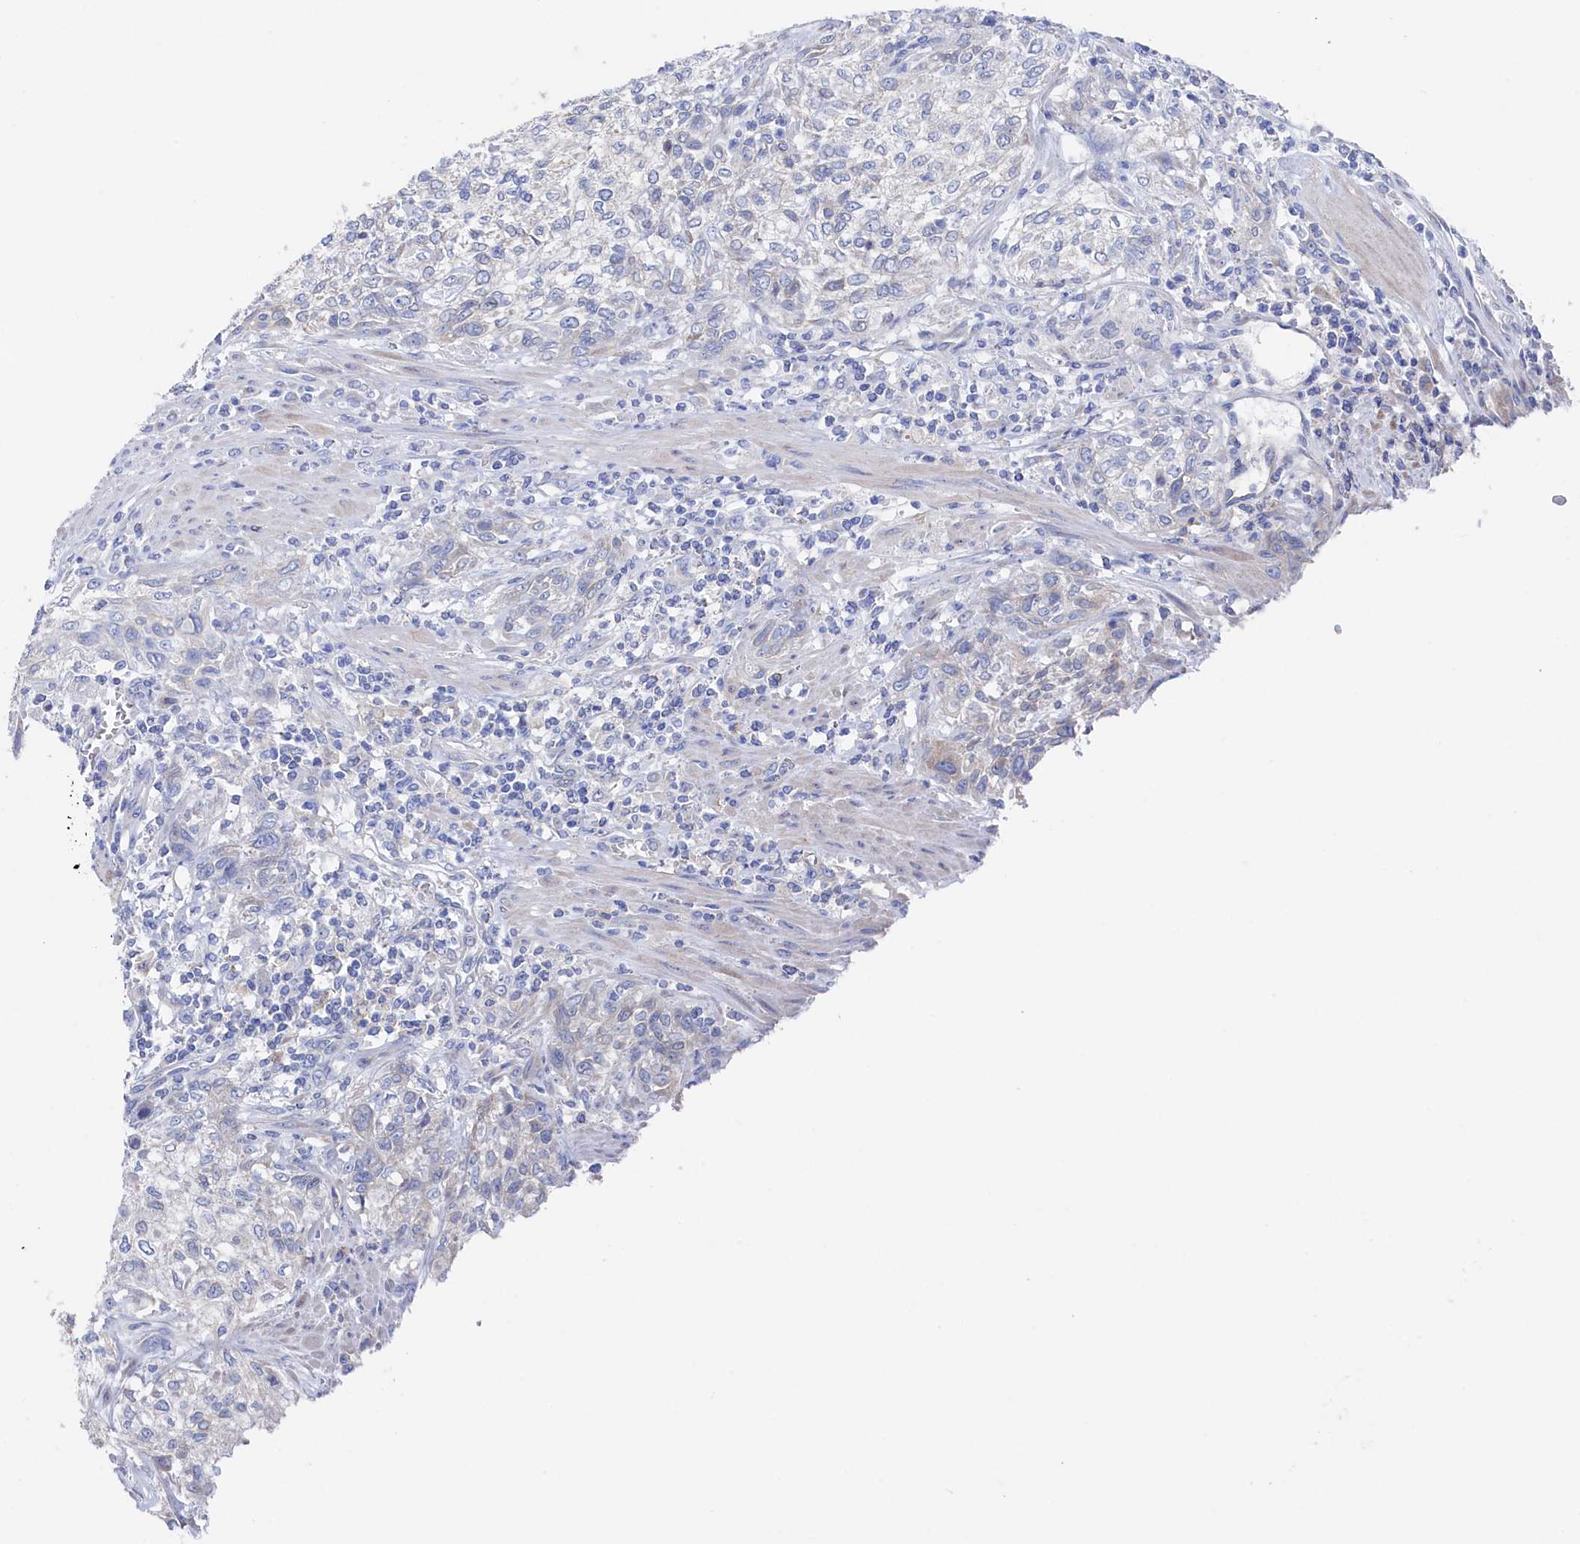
{"staining": {"intensity": "negative", "quantity": "none", "location": "none"}, "tissue": "urothelial cancer", "cell_type": "Tumor cells", "image_type": "cancer", "snomed": [{"axis": "morphology", "description": "Normal tissue, NOS"}, {"axis": "morphology", "description": "Urothelial carcinoma, NOS"}, {"axis": "topography", "description": "Urinary bladder"}, {"axis": "topography", "description": "Peripheral nerve tissue"}], "caption": "Immunohistochemical staining of human urothelial cancer reveals no significant positivity in tumor cells. (DAB immunohistochemistry with hematoxylin counter stain).", "gene": "TMOD2", "patient": {"sex": "male", "age": 35}}